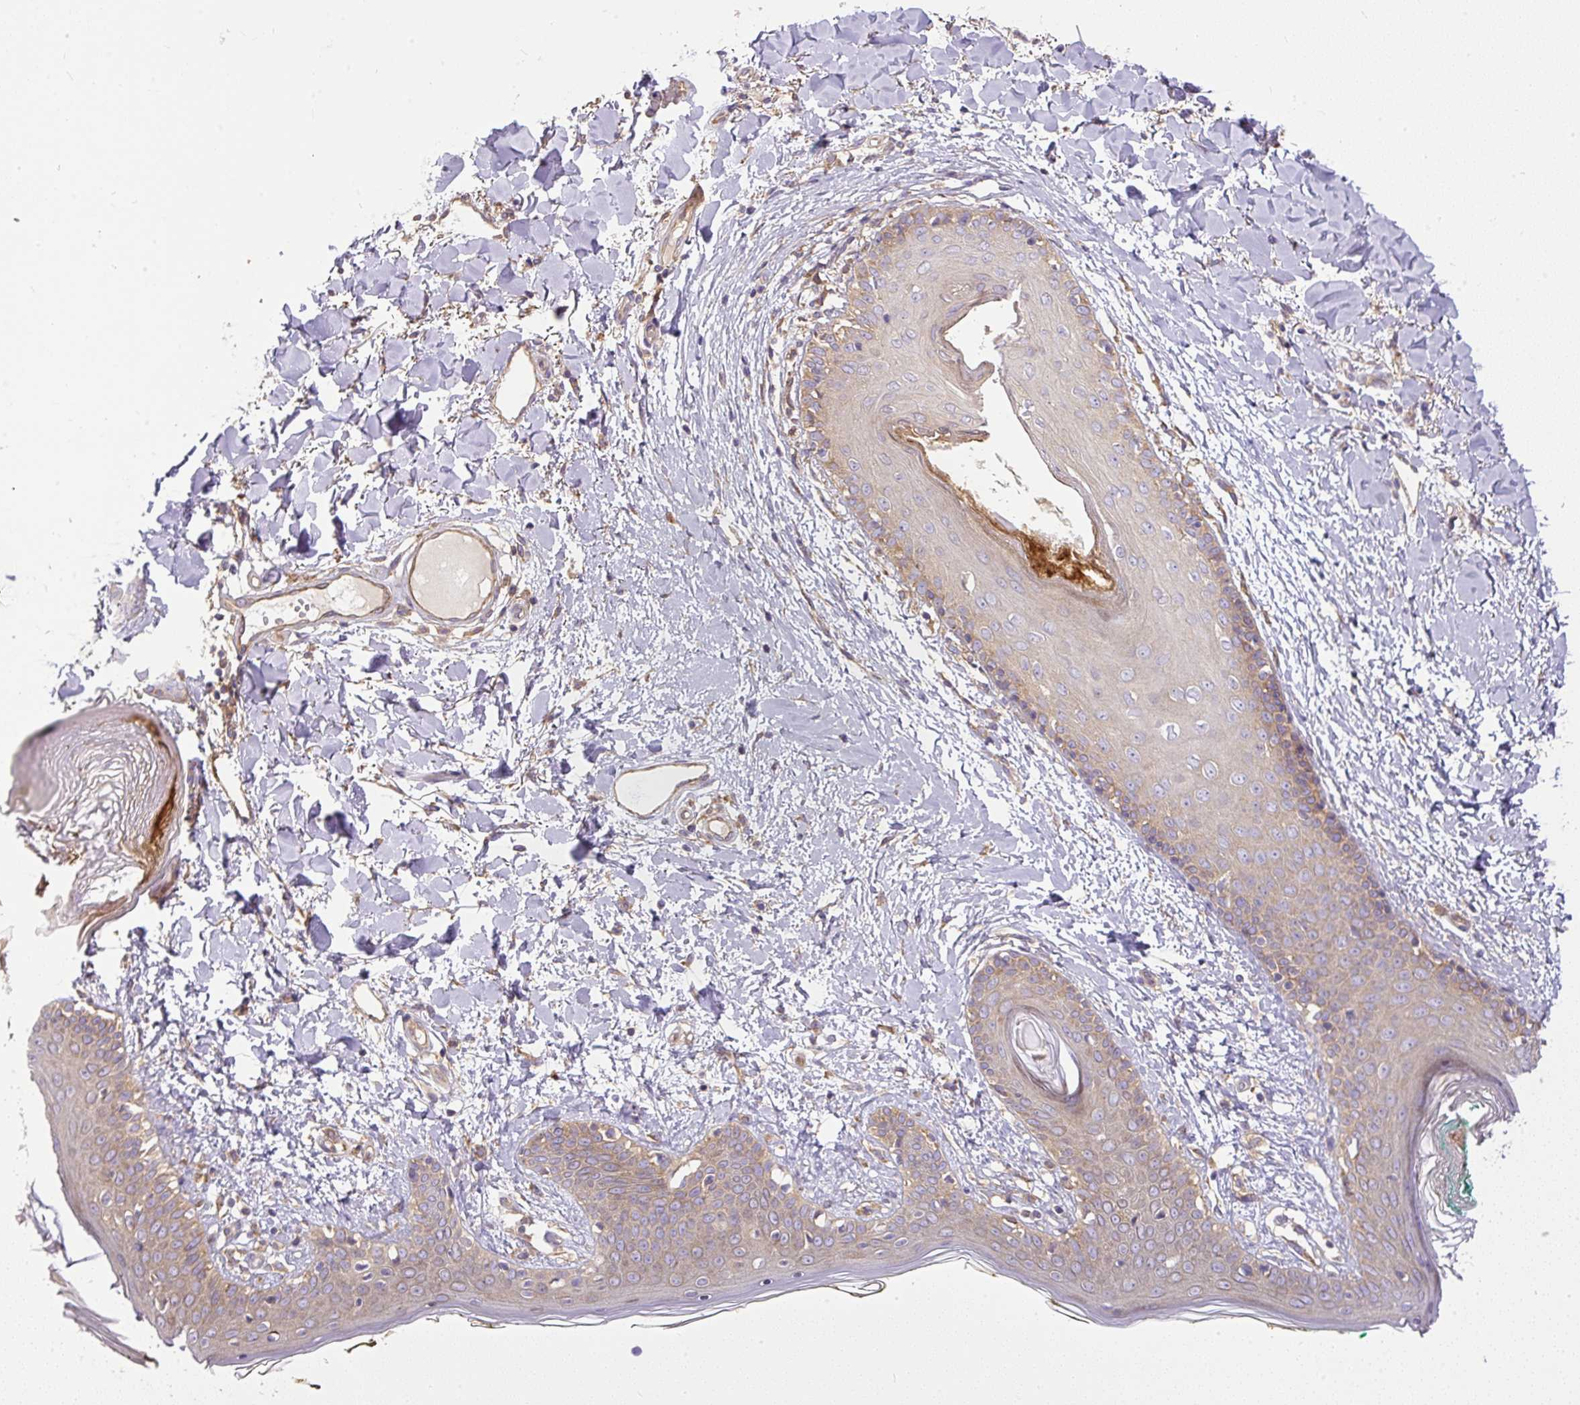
{"staining": {"intensity": "weak", "quantity": ">75%", "location": "cytoplasmic/membranous"}, "tissue": "skin", "cell_type": "Fibroblasts", "image_type": "normal", "snomed": [{"axis": "morphology", "description": "Normal tissue, NOS"}, {"axis": "topography", "description": "Skin"}], "caption": "The histopathology image demonstrates immunohistochemical staining of normal skin. There is weak cytoplasmic/membranous staining is appreciated in about >75% of fibroblasts.", "gene": "DAPK1", "patient": {"sex": "female", "age": 34}}